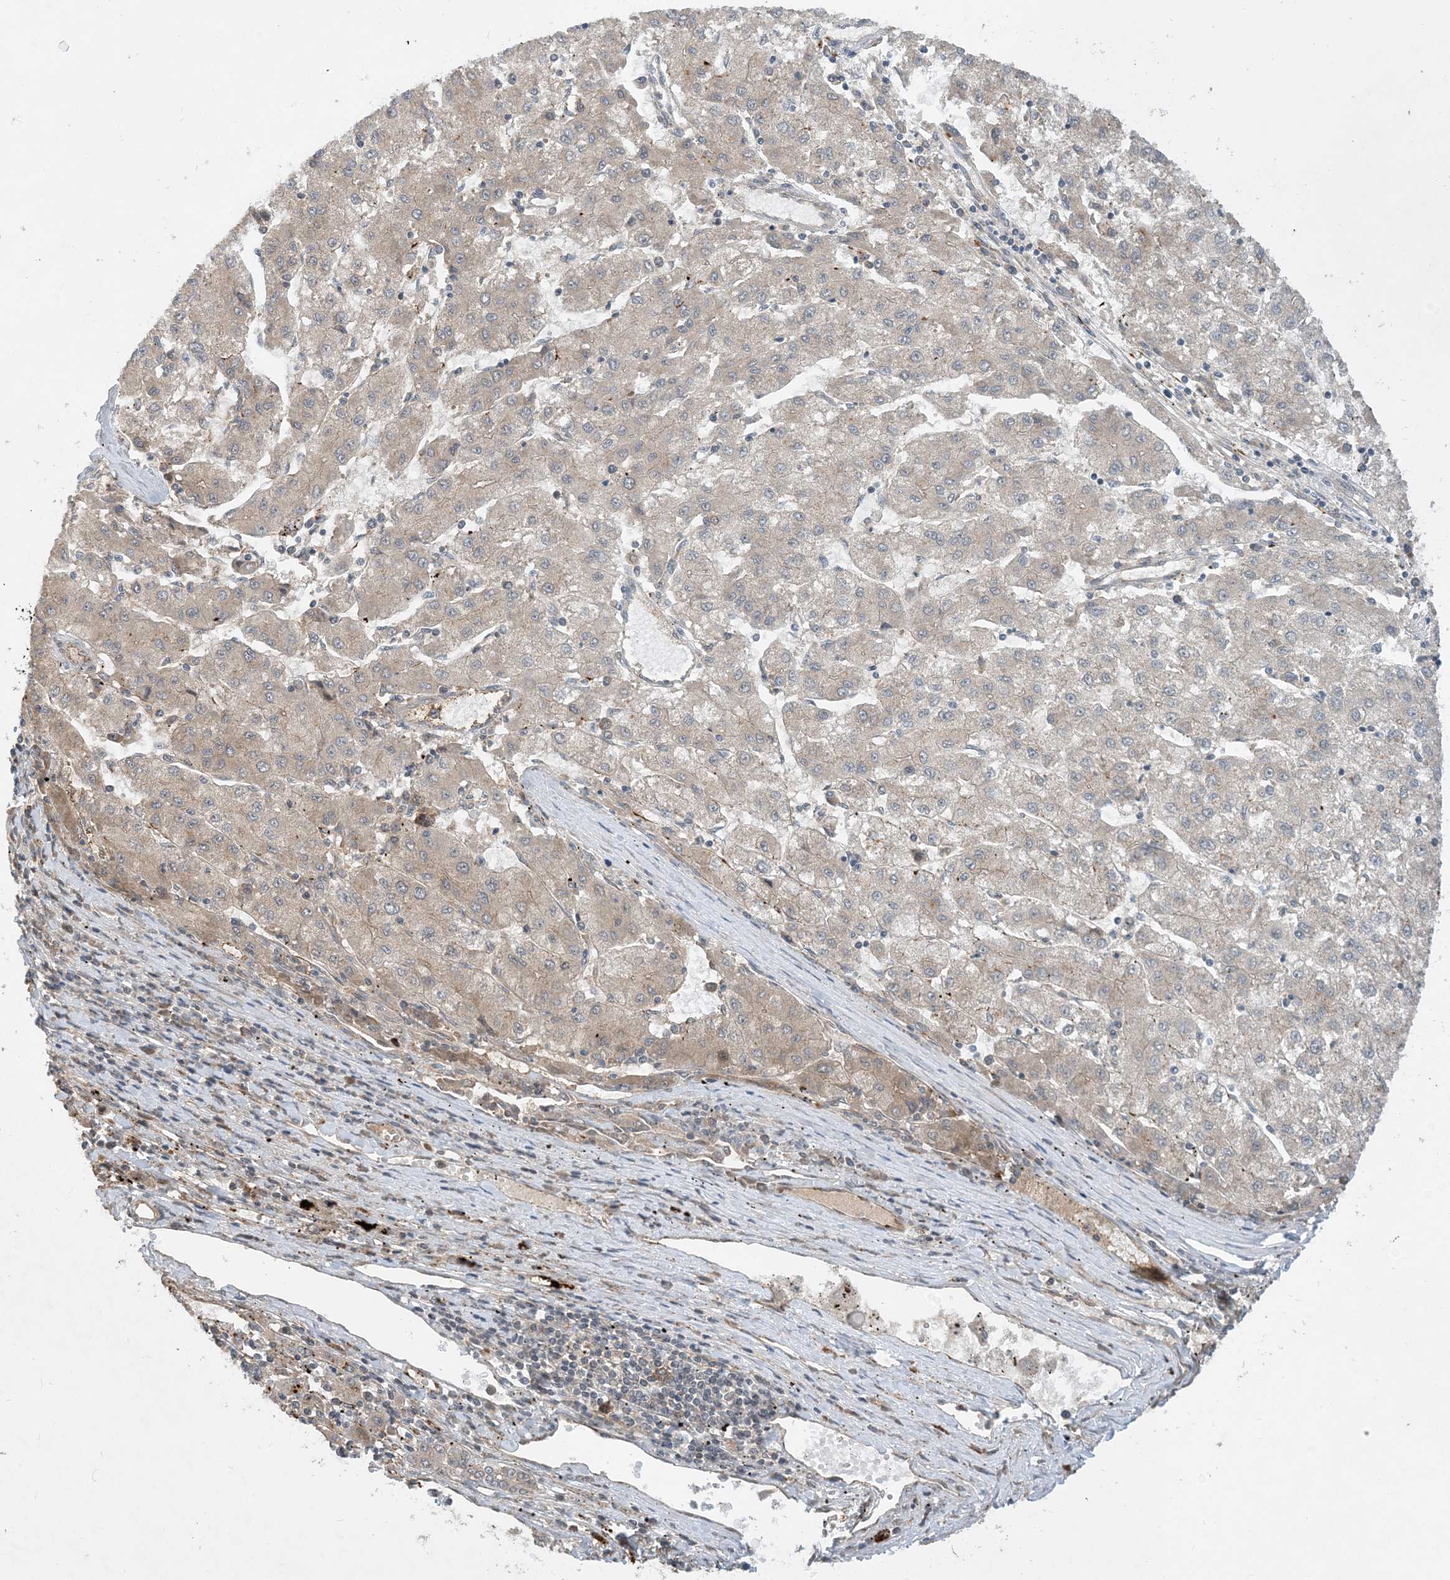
{"staining": {"intensity": "negative", "quantity": "none", "location": "none"}, "tissue": "liver cancer", "cell_type": "Tumor cells", "image_type": "cancer", "snomed": [{"axis": "morphology", "description": "Carcinoma, Hepatocellular, NOS"}, {"axis": "topography", "description": "Liver"}], "caption": "The immunohistochemistry (IHC) photomicrograph has no significant expression in tumor cells of hepatocellular carcinoma (liver) tissue.", "gene": "TINAG", "patient": {"sex": "male", "age": 72}}